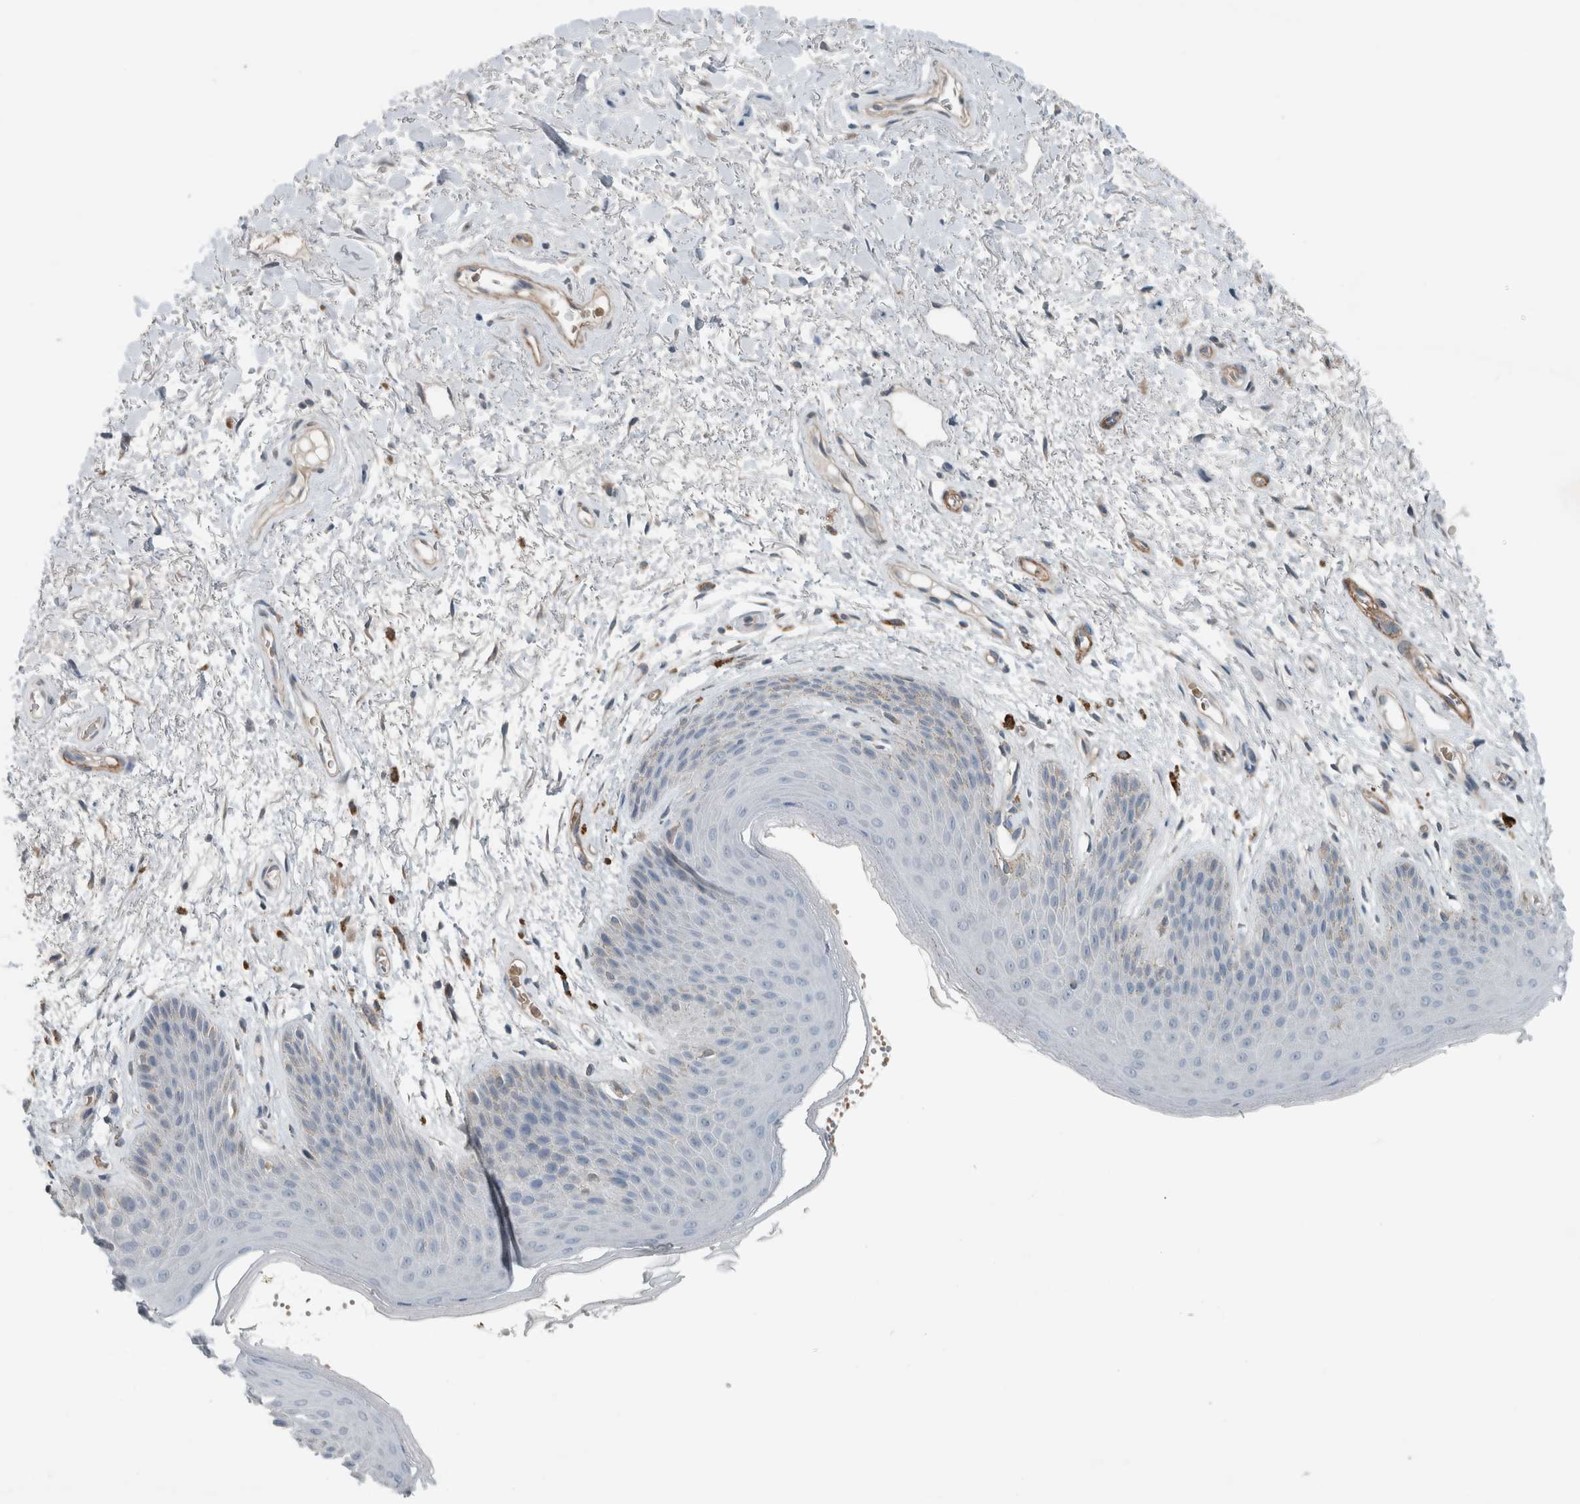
{"staining": {"intensity": "negative", "quantity": "none", "location": "none"}, "tissue": "skin", "cell_type": "Epidermal cells", "image_type": "normal", "snomed": [{"axis": "morphology", "description": "Normal tissue, NOS"}, {"axis": "topography", "description": "Anal"}], "caption": "Skin was stained to show a protein in brown. There is no significant staining in epidermal cells. (DAB (3,3'-diaminobenzidine) immunohistochemistry (IHC), high magnification).", "gene": "JADE2", "patient": {"sex": "male", "age": 74}}